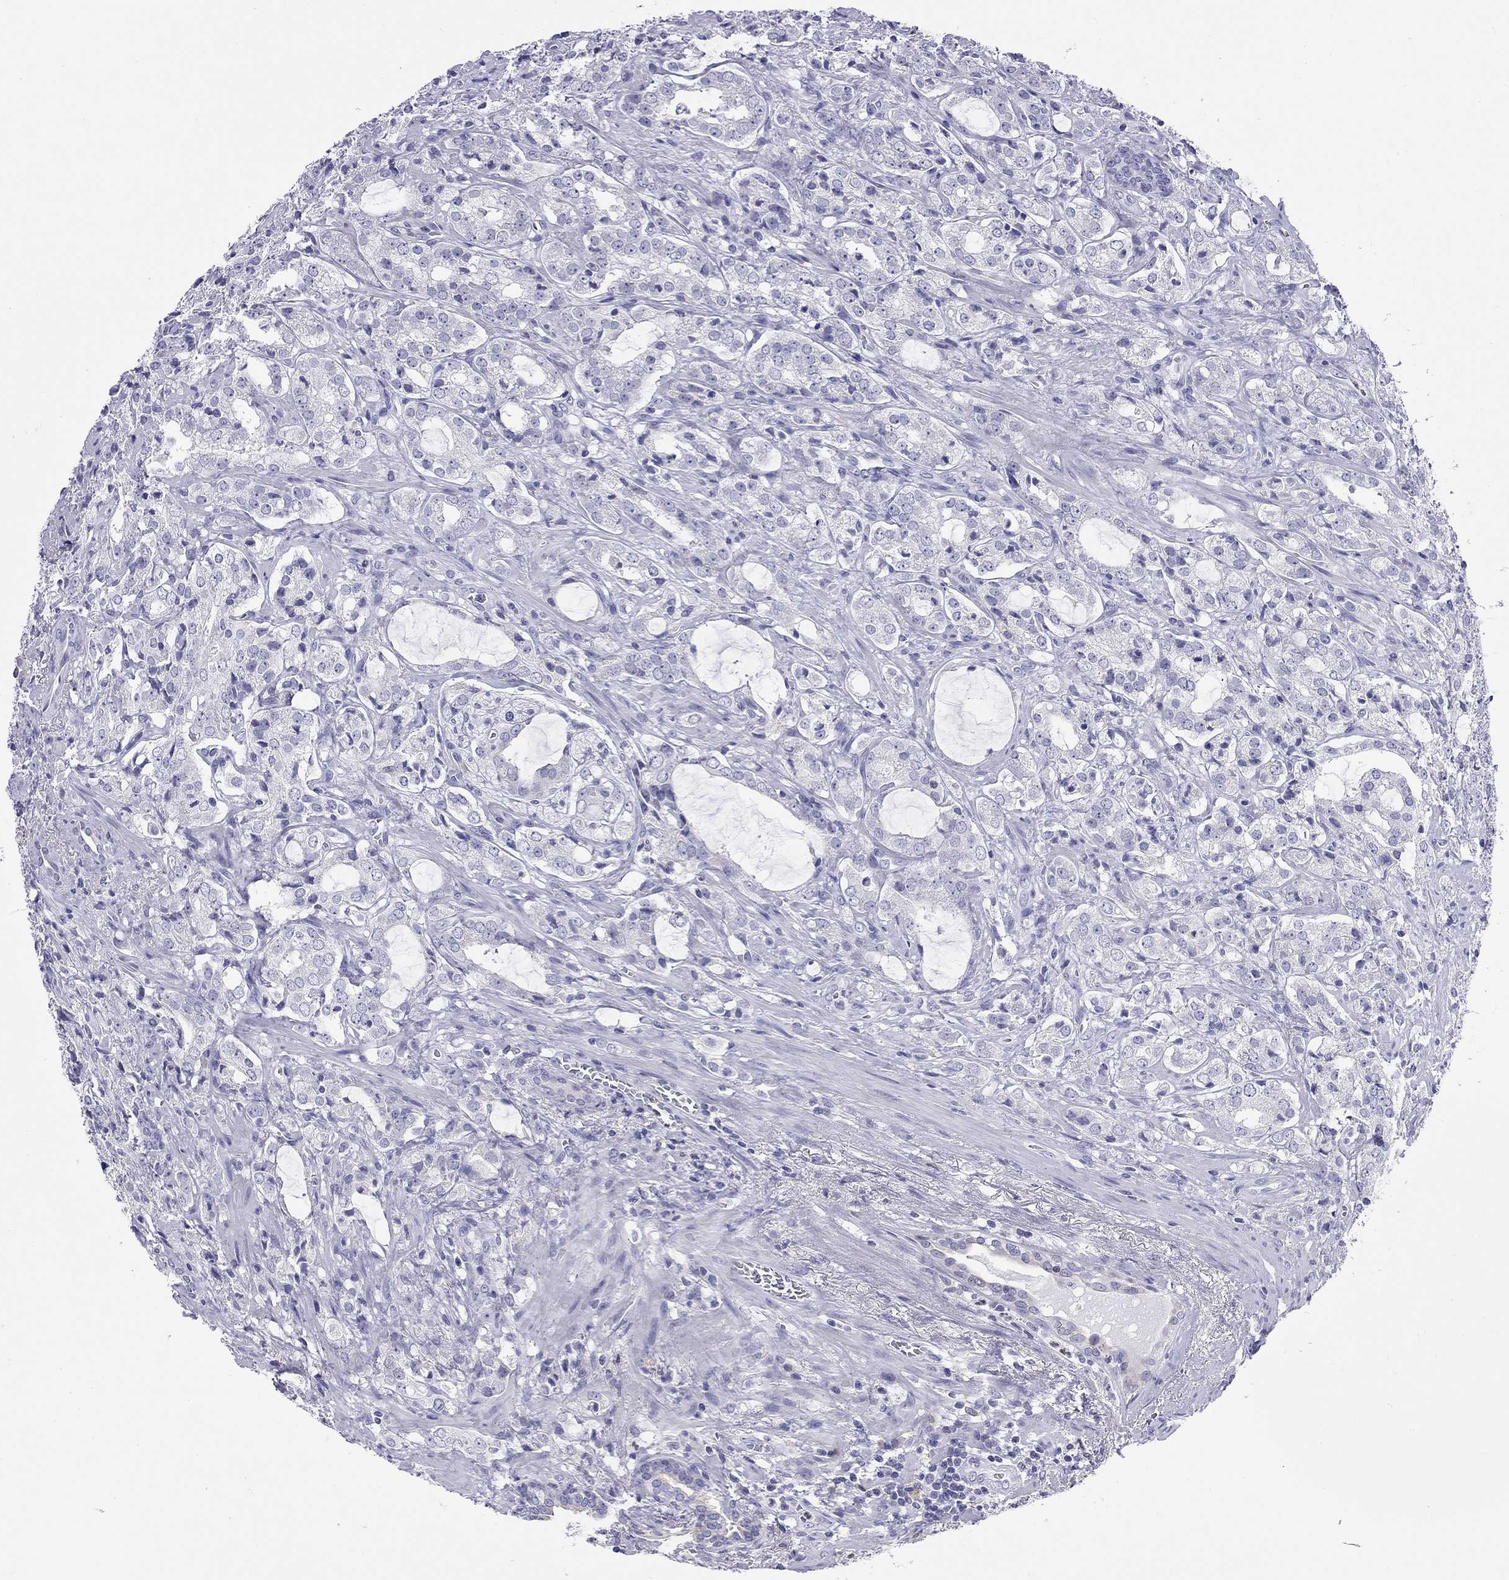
{"staining": {"intensity": "negative", "quantity": "none", "location": "none"}, "tissue": "prostate cancer", "cell_type": "Tumor cells", "image_type": "cancer", "snomed": [{"axis": "morphology", "description": "Adenocarcinoma, NOS"}, {"axis": "topography", "description": "Prostate"}], "caption": "The micrograph demonstrates no significant expression in tumor cells of prostate cancer.", "gene": "SLC46A2", "patient": {"sex": "male", "age": 66}}